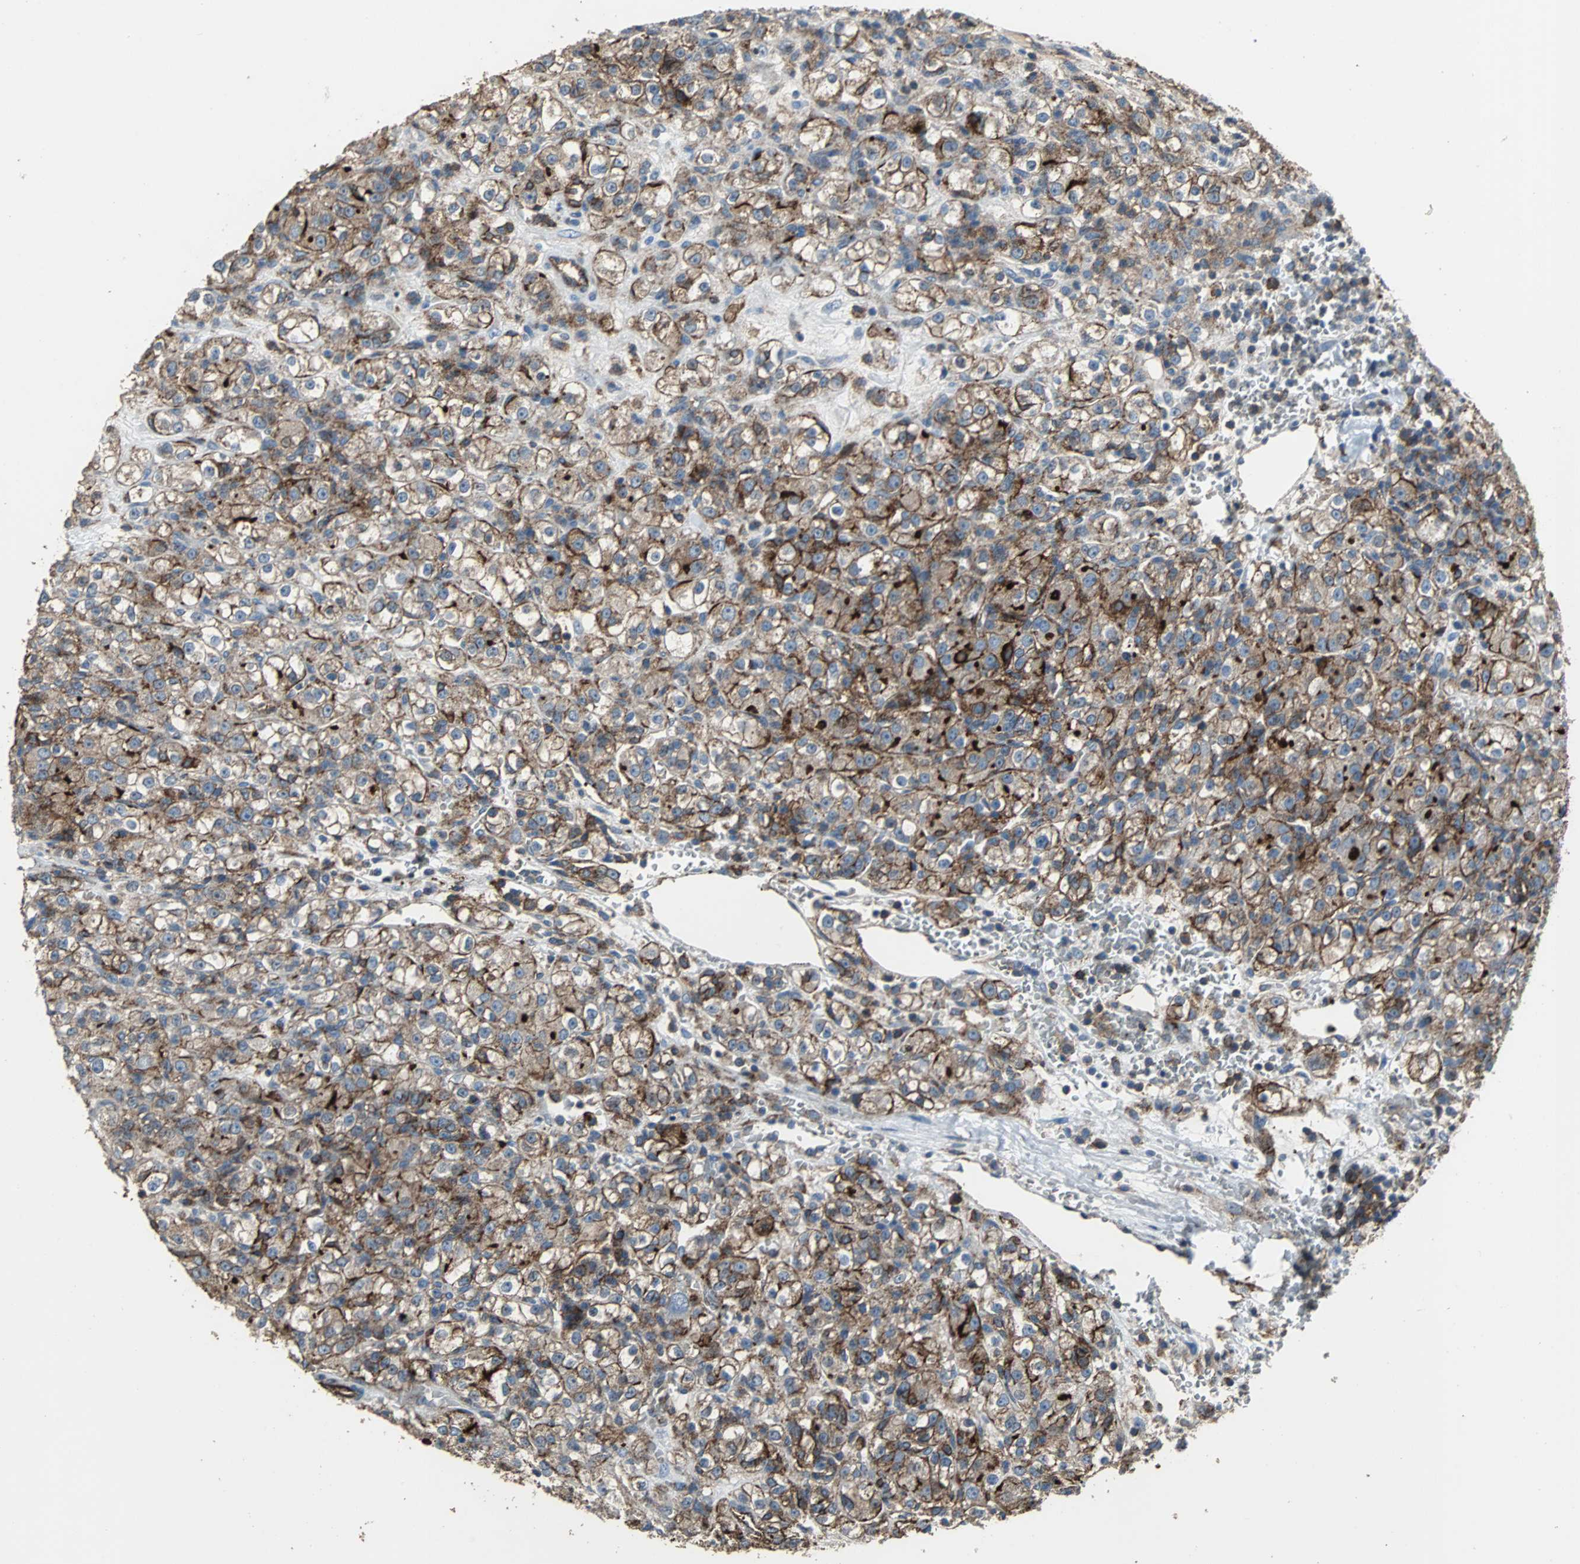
{"staining": {"intensity": "strong", "quantity": ">75%", "location": "cytoplasmic/membranous"}, "tissue": "renal cancer", "cell_type": "Tumor cells", "image_type": "cancer", "snomed": [{"axis": "morphology", "description": "Normal tissue, NOS"}, {"axis": "morphology", "description": "Adenocarcinoma, NOS"}, {"axis": "topography", "description": "Kidney"}], "caption": "Brown immunohistochemical staining in renal adenocarcinoma exhibits strong cytoplasmic/membranous expression in about >75% of tumor cells.", "gene": "F11R", "patient": {"sex": "male", "age": 61}}